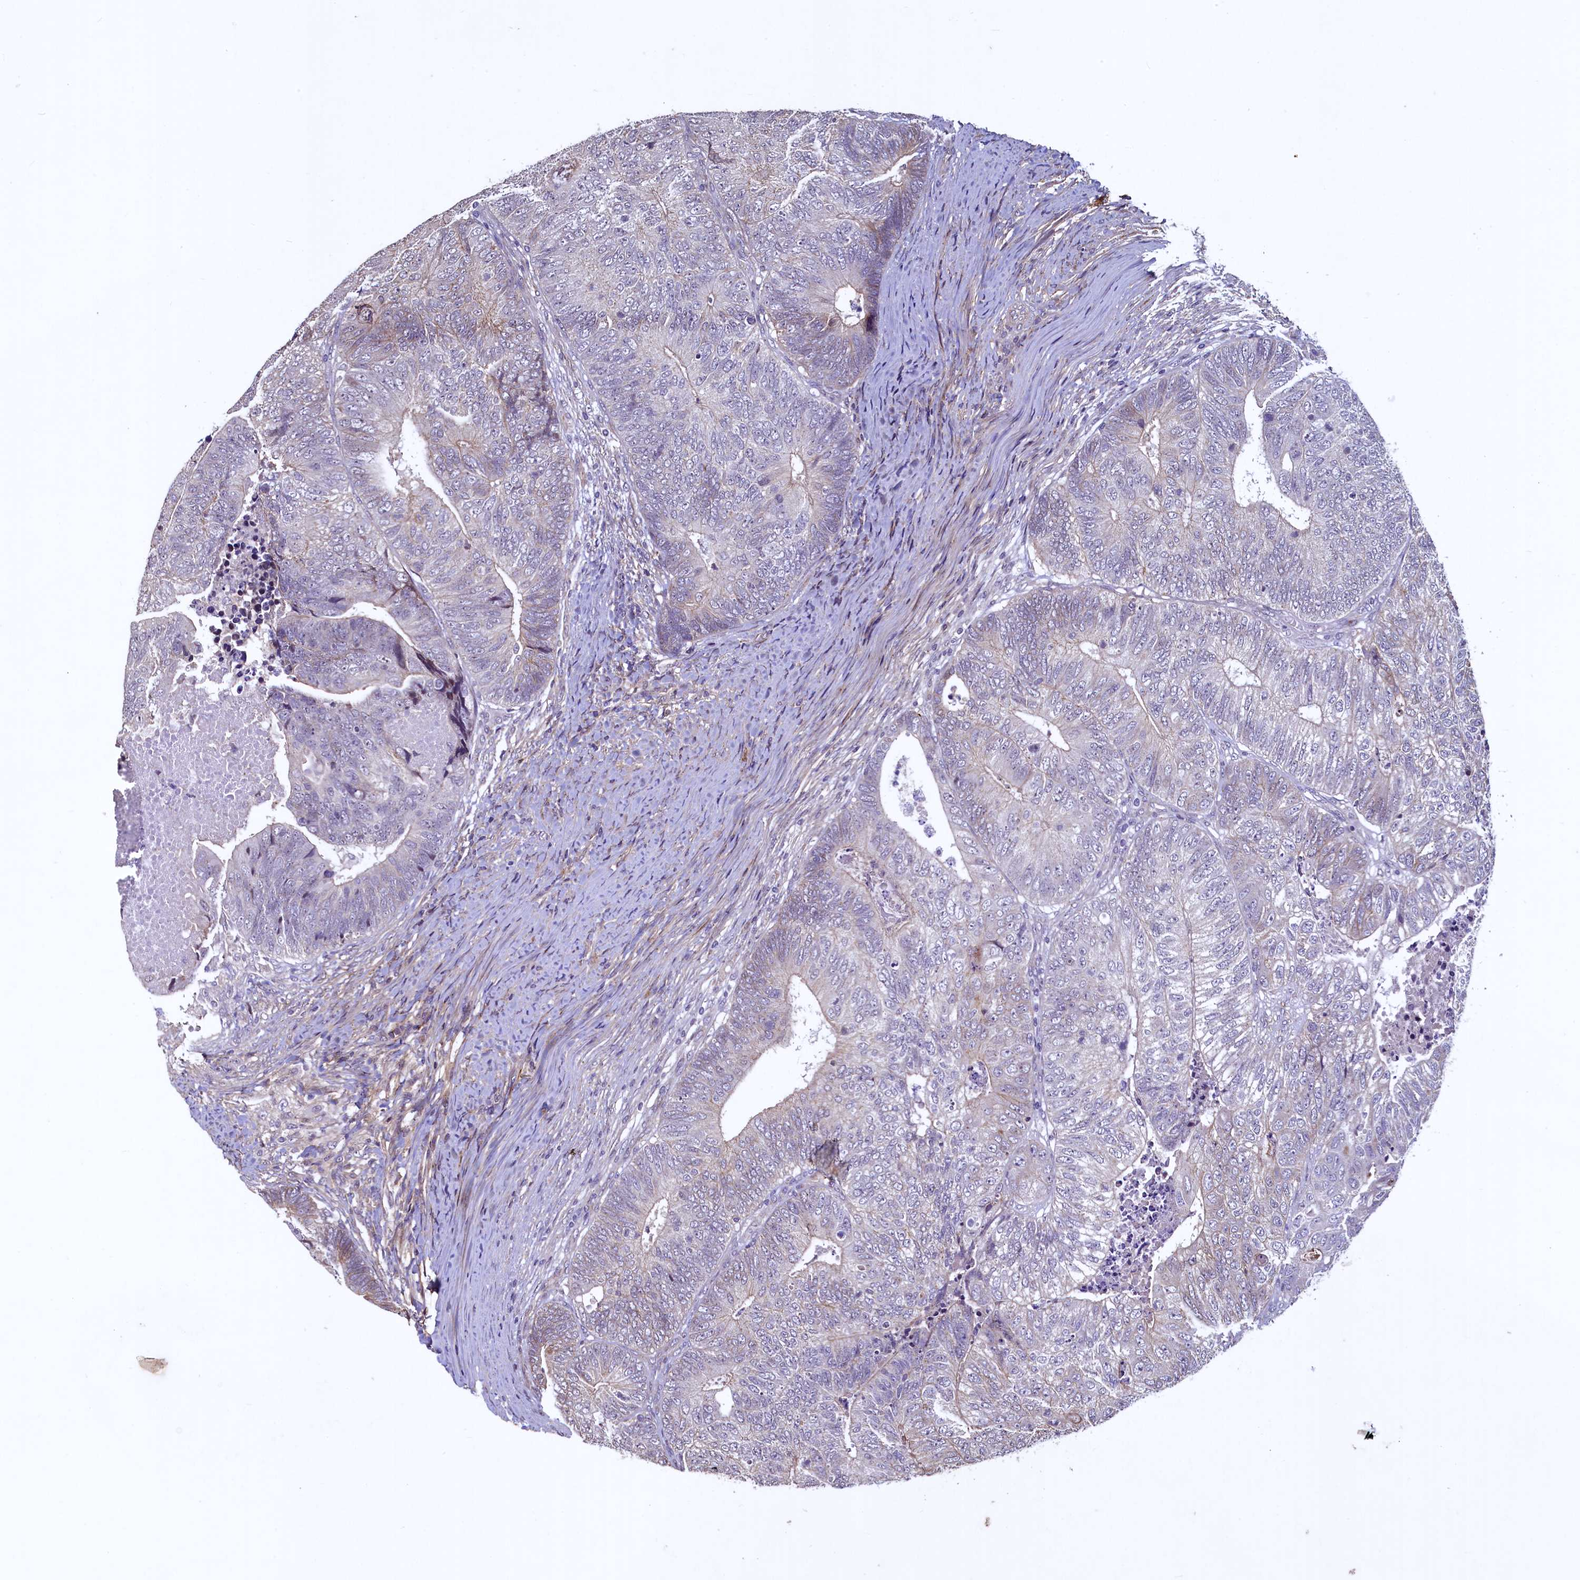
{"staining": {"intensity": "negative", "quantity": "none", "location": "none"}, "tissue": "colorectal cancer", "cell_type": "Tumor cells", "image_type": "cancer", "snomed": [{"axis": "morphology", "description": "Adenocarcinoma, NOS"}, {"axis": "topography", "description": "Colon"}], "caption": "Immunohistochemical staining of human adenocarcinoma (colorectal) demonstrates no significant positivity in tumor cells. The staining was performed using DAB to visualize the protein expression in brown, while the nuclei were stained in blue with hematoxylin (Magnification: 20x).", "gene": "PALM", "patient": {"sex": "female", "age": 67}}